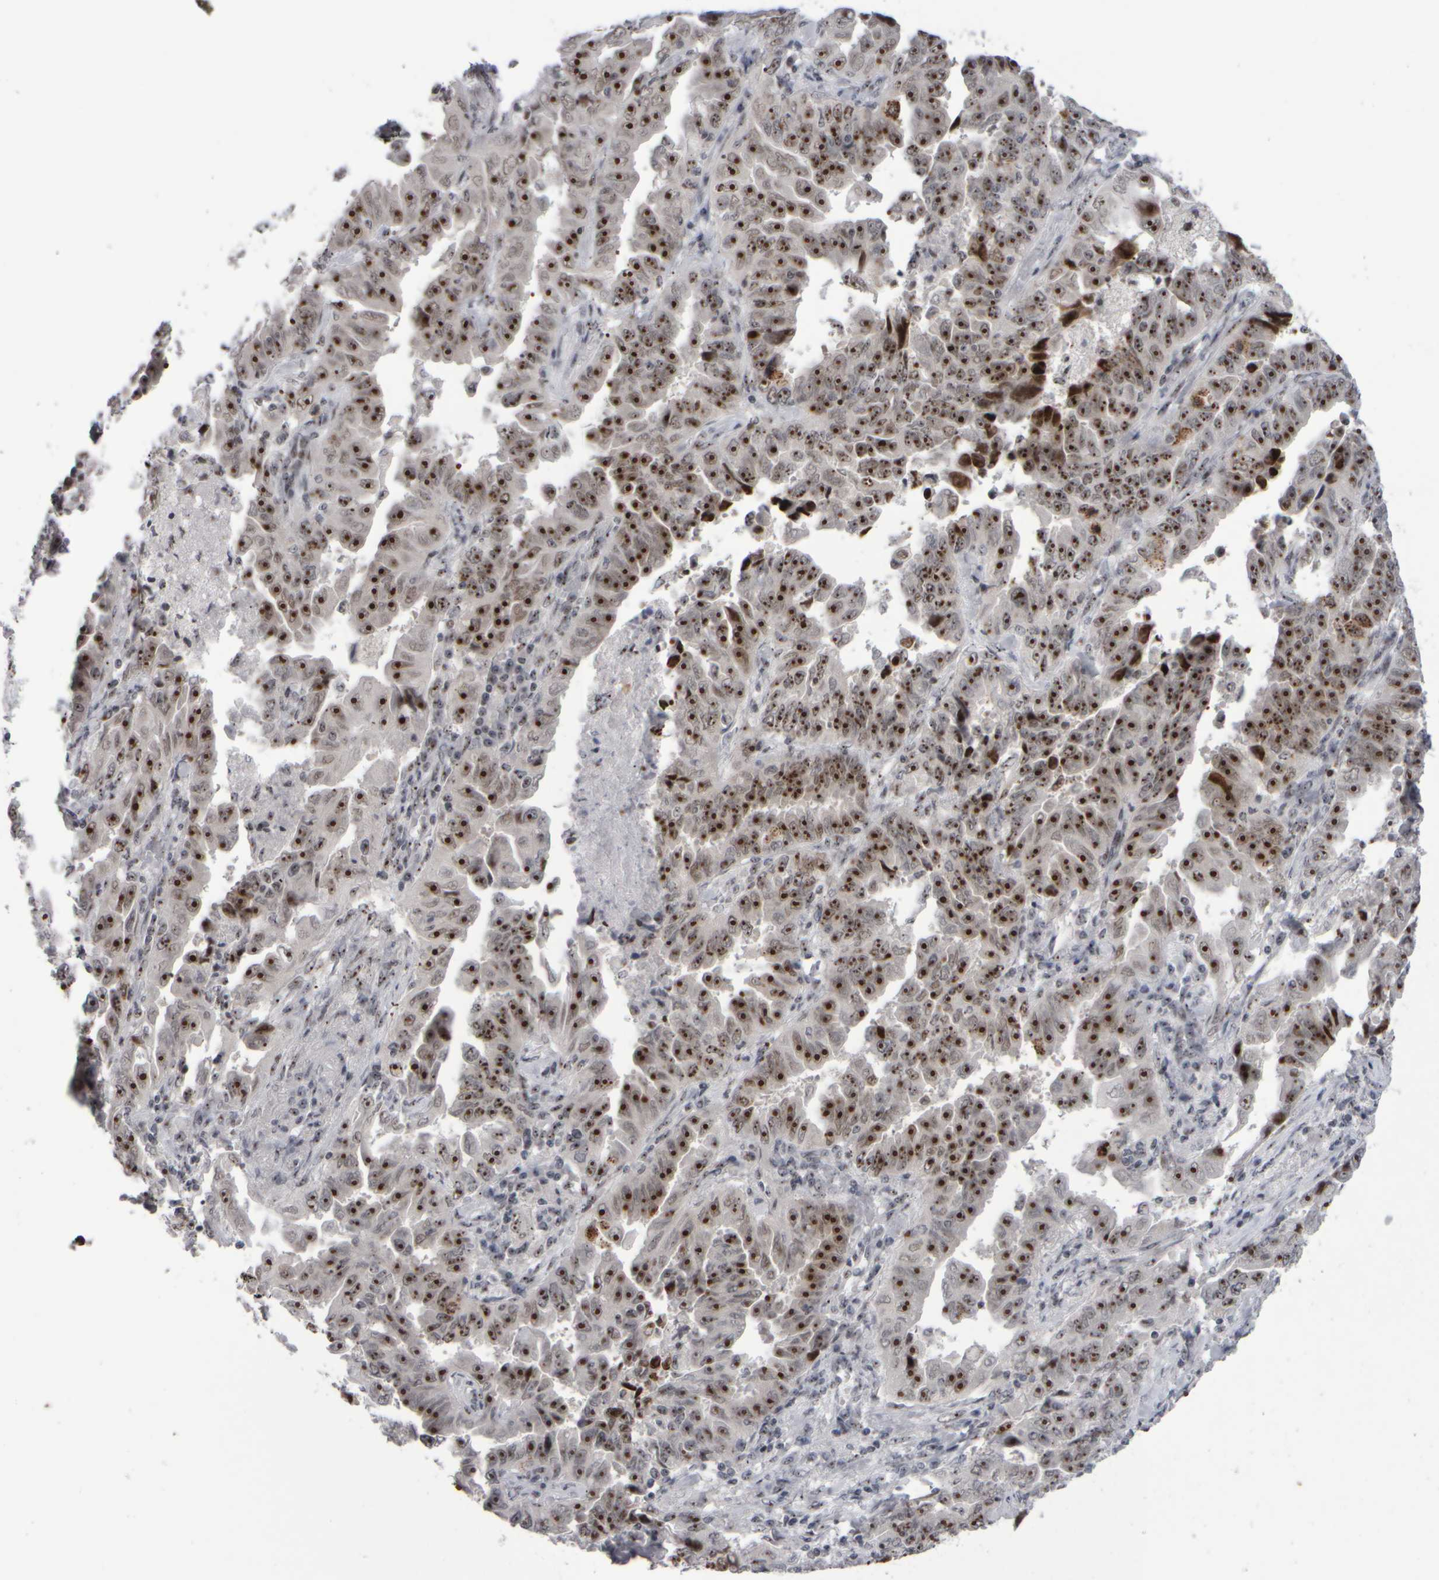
{"staining": {"intensity": "strong", "quantity": ">75%", "location": "nuclear"}, "tissue": "lung cancer", "cell_type": "Tumor cells", "image_type": "cancer", "snomed": [{"axis": "morphology", "description": "Adenocarcinoma, NOS"}, {"axis": "topography", "description": "Lung"}], "caption": "High-power microscopy captured an immunohistochemistry image of lung cancer (adenocarcinoma), revealing strong nuclear expression in about >75% of tumor cells.", "gene": "SURF6", "patient": {"sex": "female", "age": 51}}